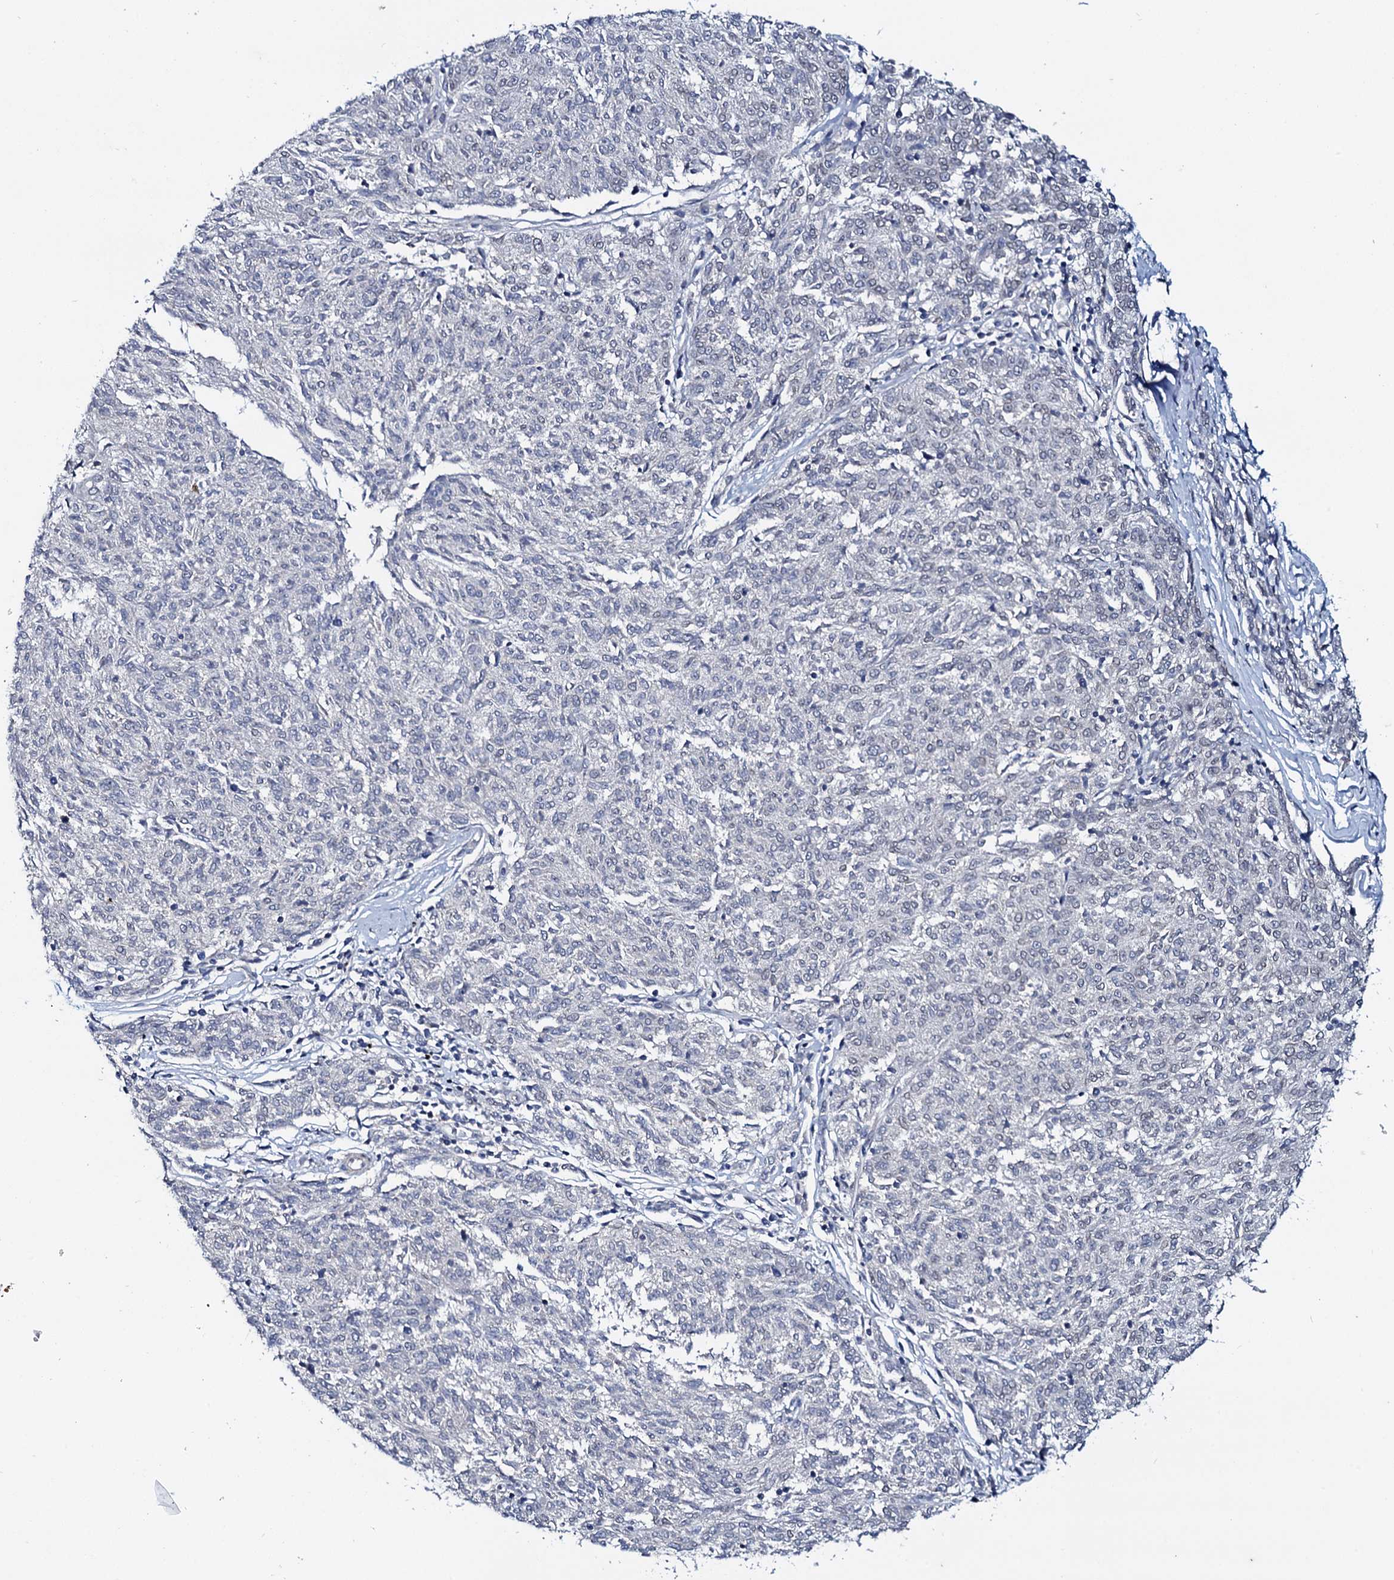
{"staining": {"intensity": "negative", "quantity": "none", "location": "none"}, "tissue": "melanoma", "cell_type": "Tumor cells", "image_type": "cancer", "snomed": [{"axis": "morphology", "description": "Malignant melanoma, NOS"}, {"axis": "topography", "description": "Skin"}], "caption": "Tumor cells are negative for brown protein staining in melanoma. (Brightfield microscopy of DAB (3,3'-diaminobenzidine) immunohistochemistry (IHC) at high magnification).", "gene": "SNTA1", "patient": {"sex": "female", "age": 72}}